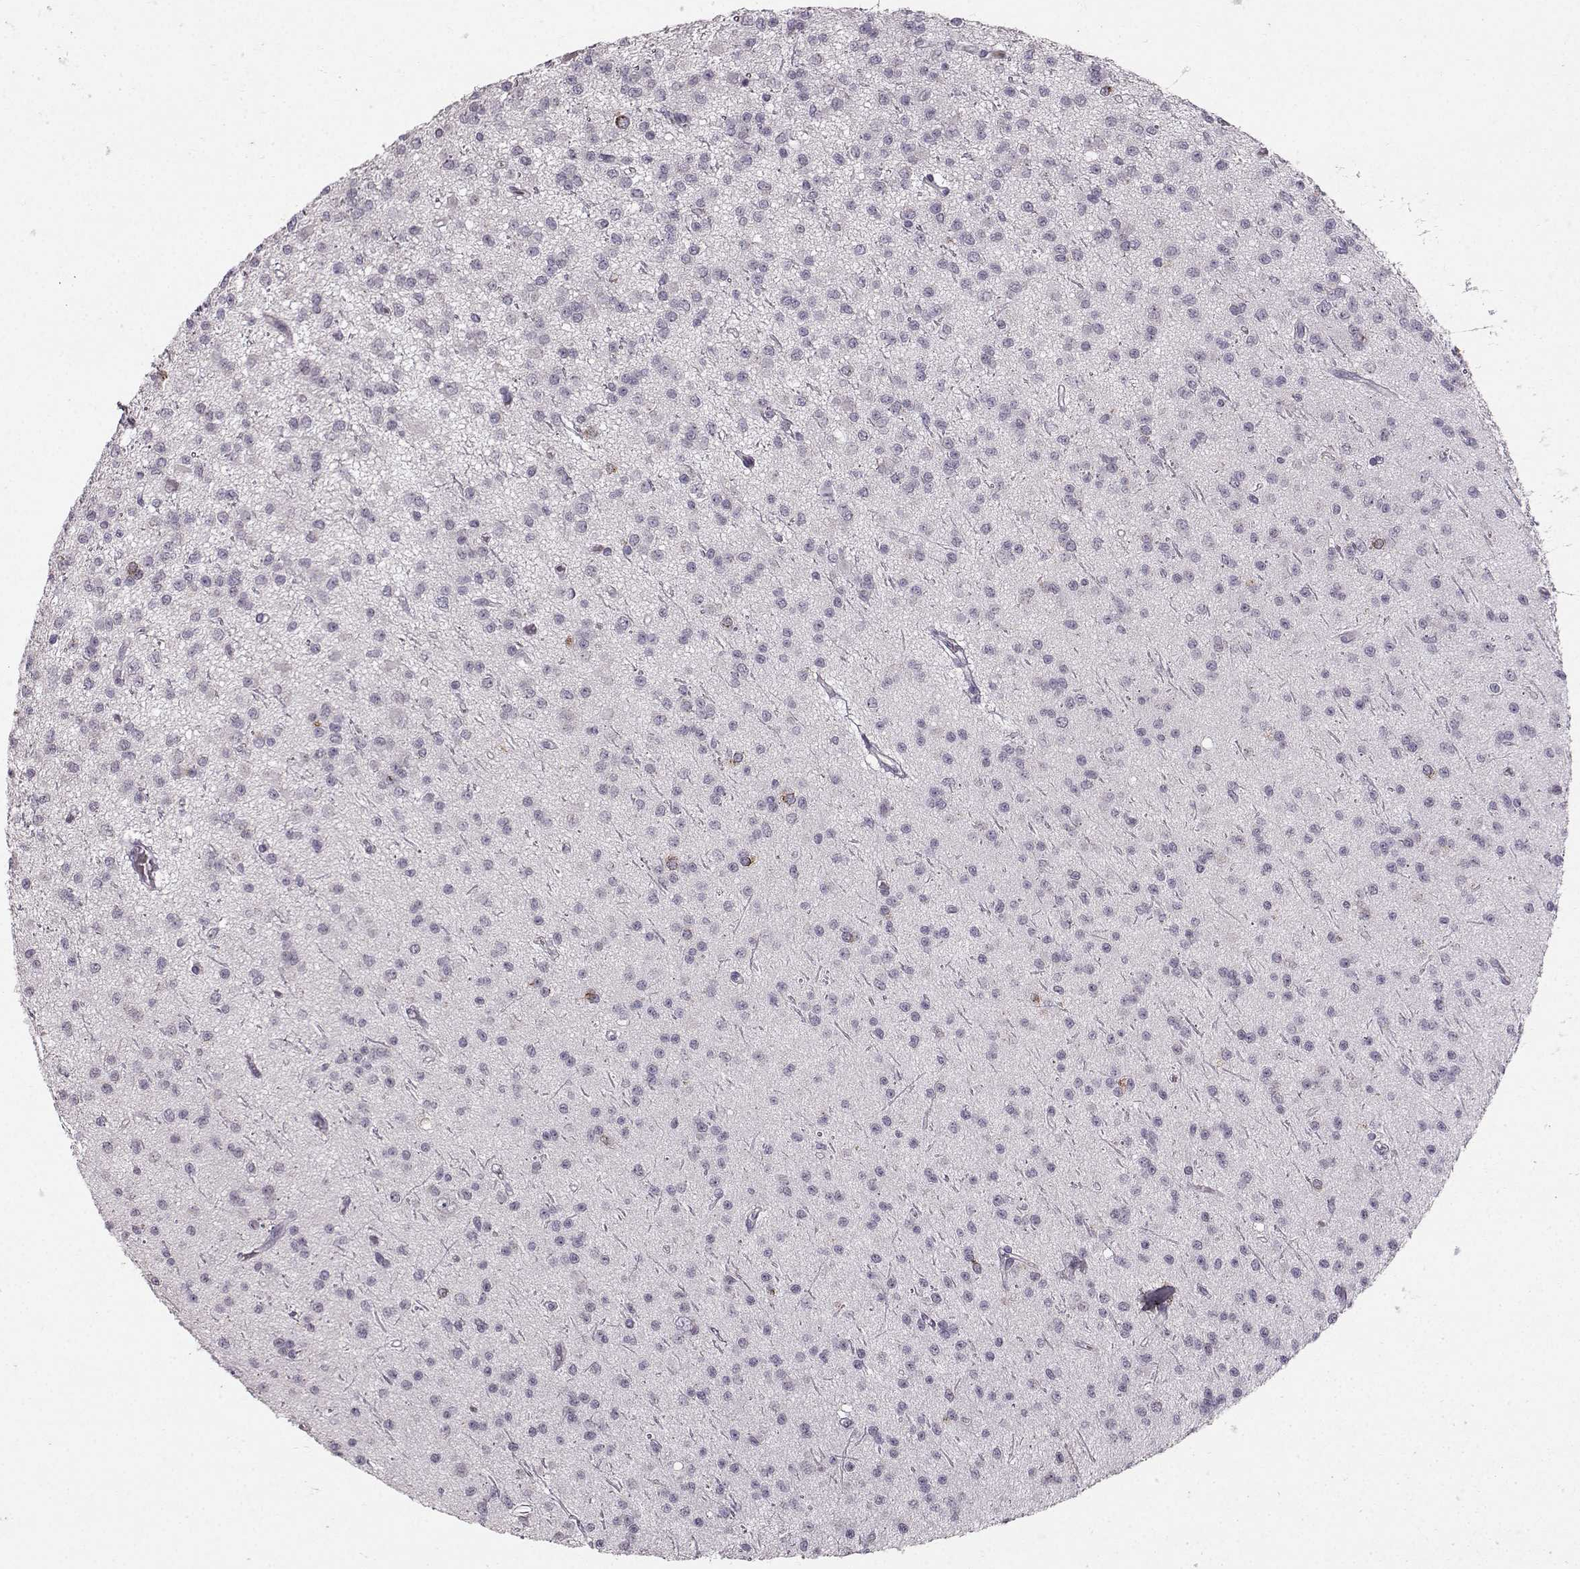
{"staining": {"intensity": "negative", "quantity": "none", "location": "none"}, "tissue": "glioma", "cell_type": "Tumor cells", "image_type": "cancer", "snomed": [{"axis": "morphology", "description": "Glioma, malignant, Low grade"}, {"axis": "topography", "description": "Brain"}], "caption": "This is an immunohistochemistry histopathology image of low-grade glioma (malignant). There is no expression in tumor cells.", "gene": "OPRD1", "patient": {"sex": "male", "age": 27}}